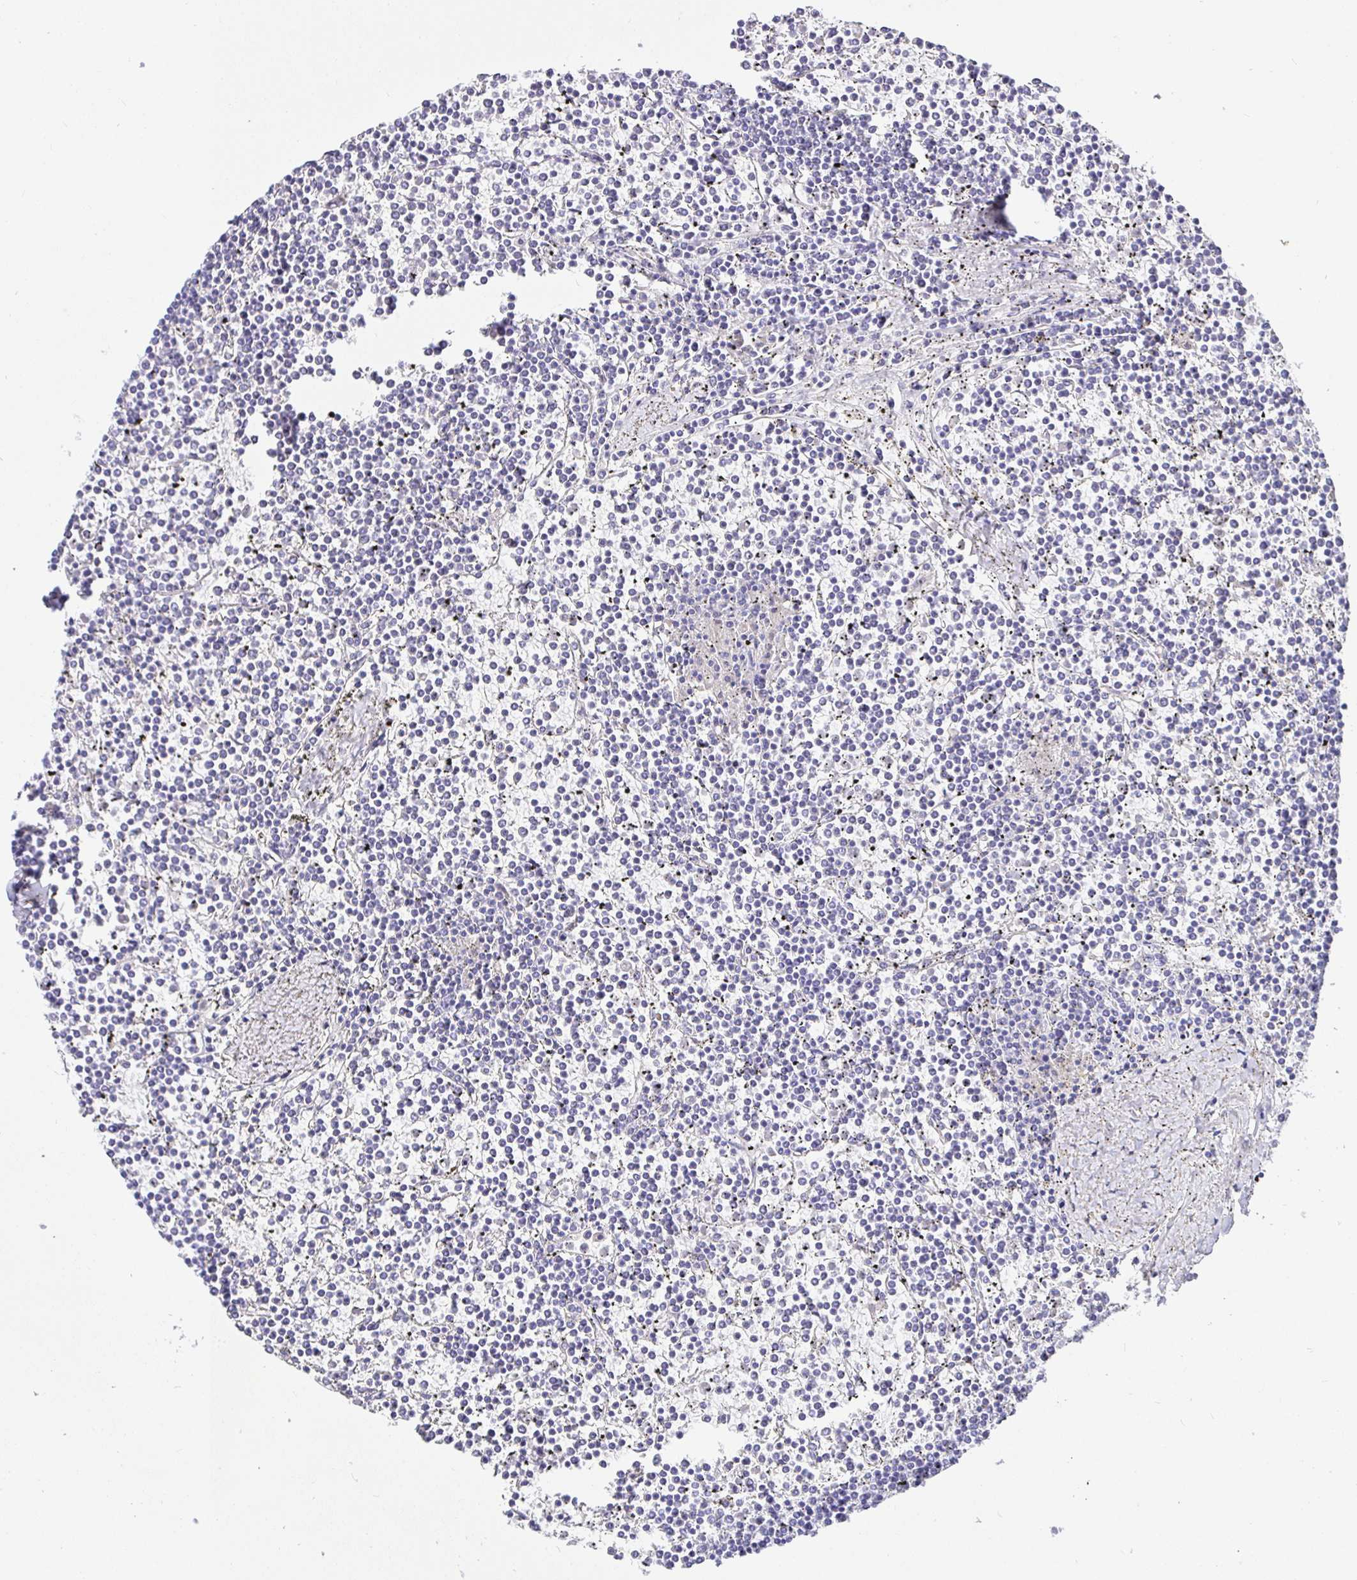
{"staining": {"intensity": "negative", "quantity": "none", "location": "none"}, "tissue": "lymphoma", "cell_type": "Tumor cells", "image_type": "cancer", "snomed": [{"axis": "morphology", "description": "Malignant lymphoma, non-Hodgkin's type, Low grade"}, {"axis": "topography", "description": "Spleen"}], "caption": "This image is of malignant lymphoma, non-Hodgkin's type (low-grade) stained with immunohistochemistry to label a protein in brown with the nuclei are counter-stained blue. There is no positivity in tumor cells.", "gene": "TPTE", "patient": {"sex": "female", "age": 19}}